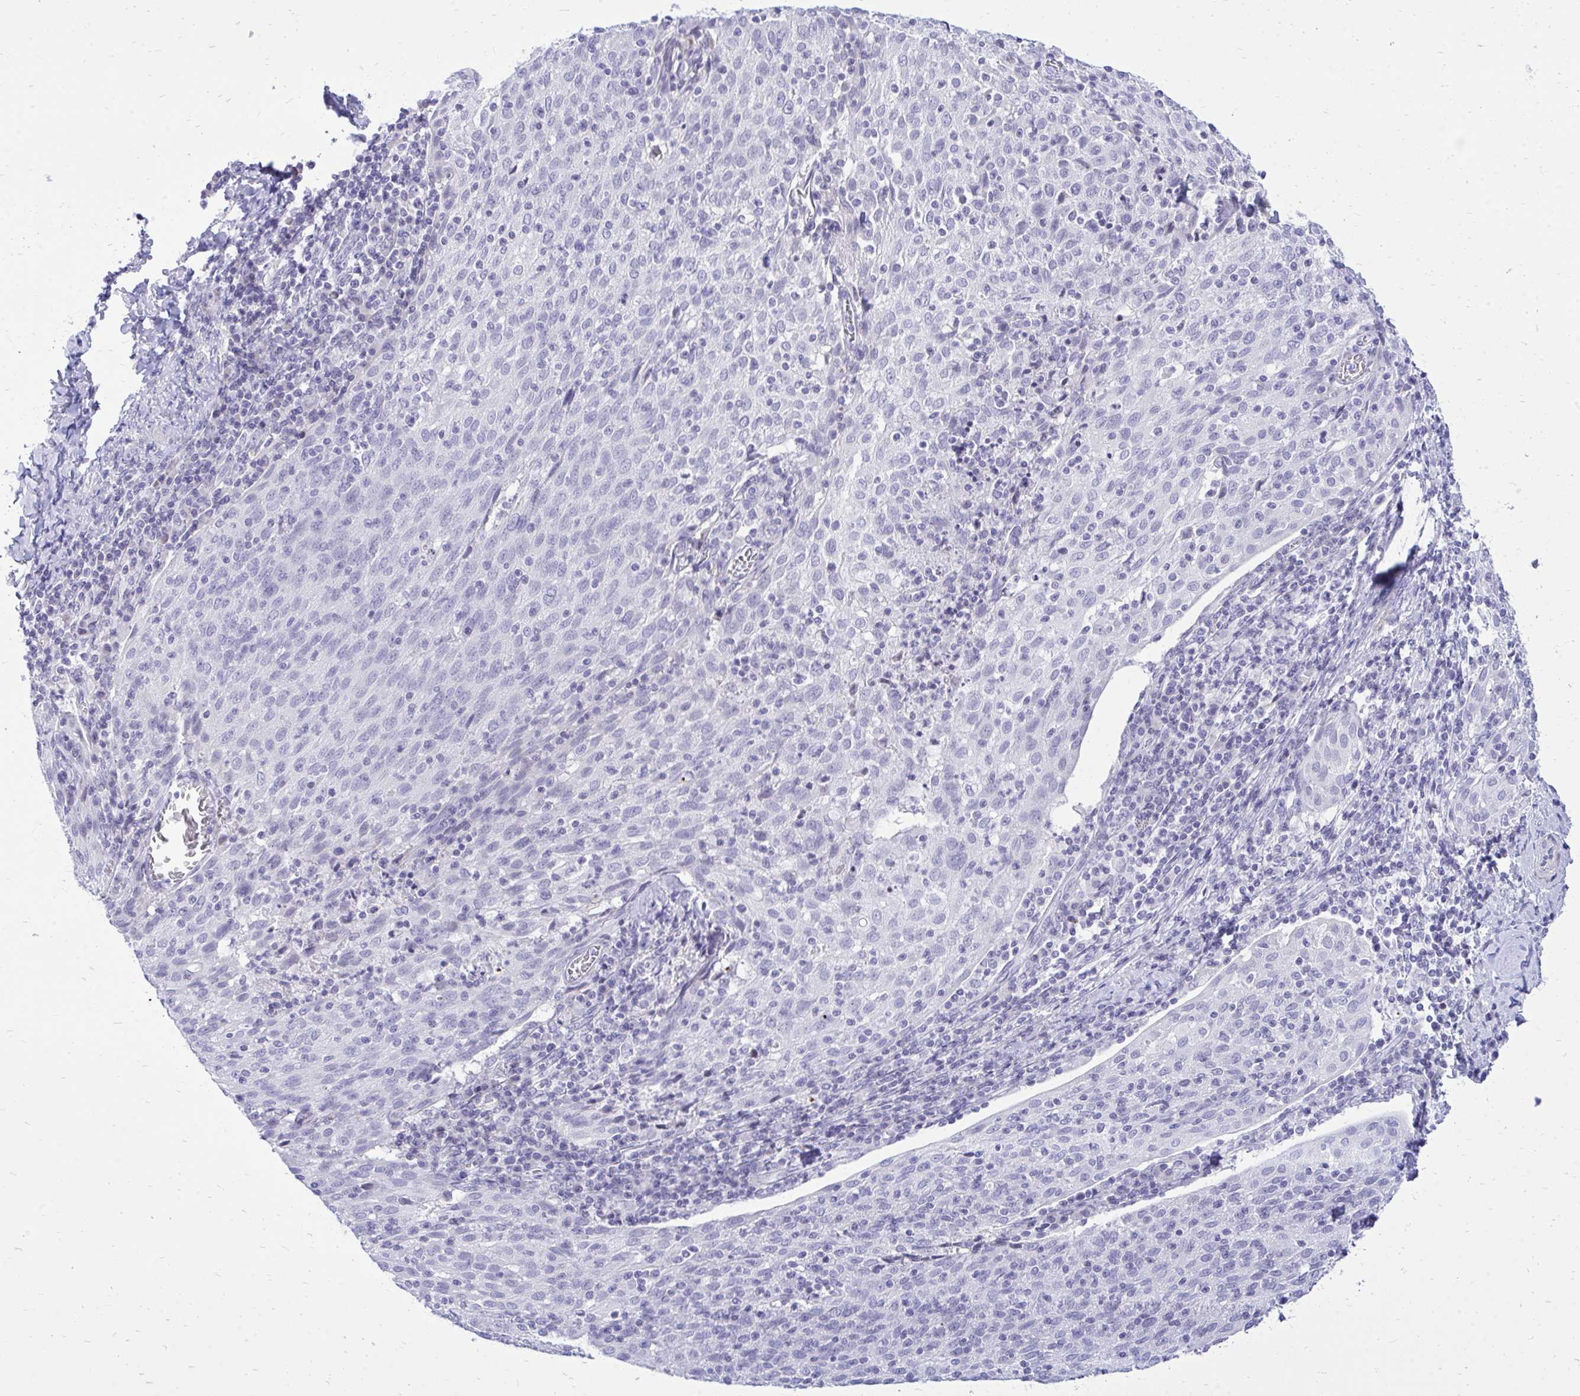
{"staining": {"intensity": "negative", "quantity": "none", "location": "none"}, "tissue": "cervical cancer", "cell_type": "Tumor cells", "image_type": "cancer", "snomed": [{"axis": "morphology", "description": "Squamous cell carcinoma, NOS"}, {"axis": "topography", "description": "Cervix"}], "caption": "Human cervical squamous cell carcinoma stained for a protein using IHC exhibits no positivity in tumor cells.", "gene": "GABRA1", "patient": {"sex": "female", "age": 52}}